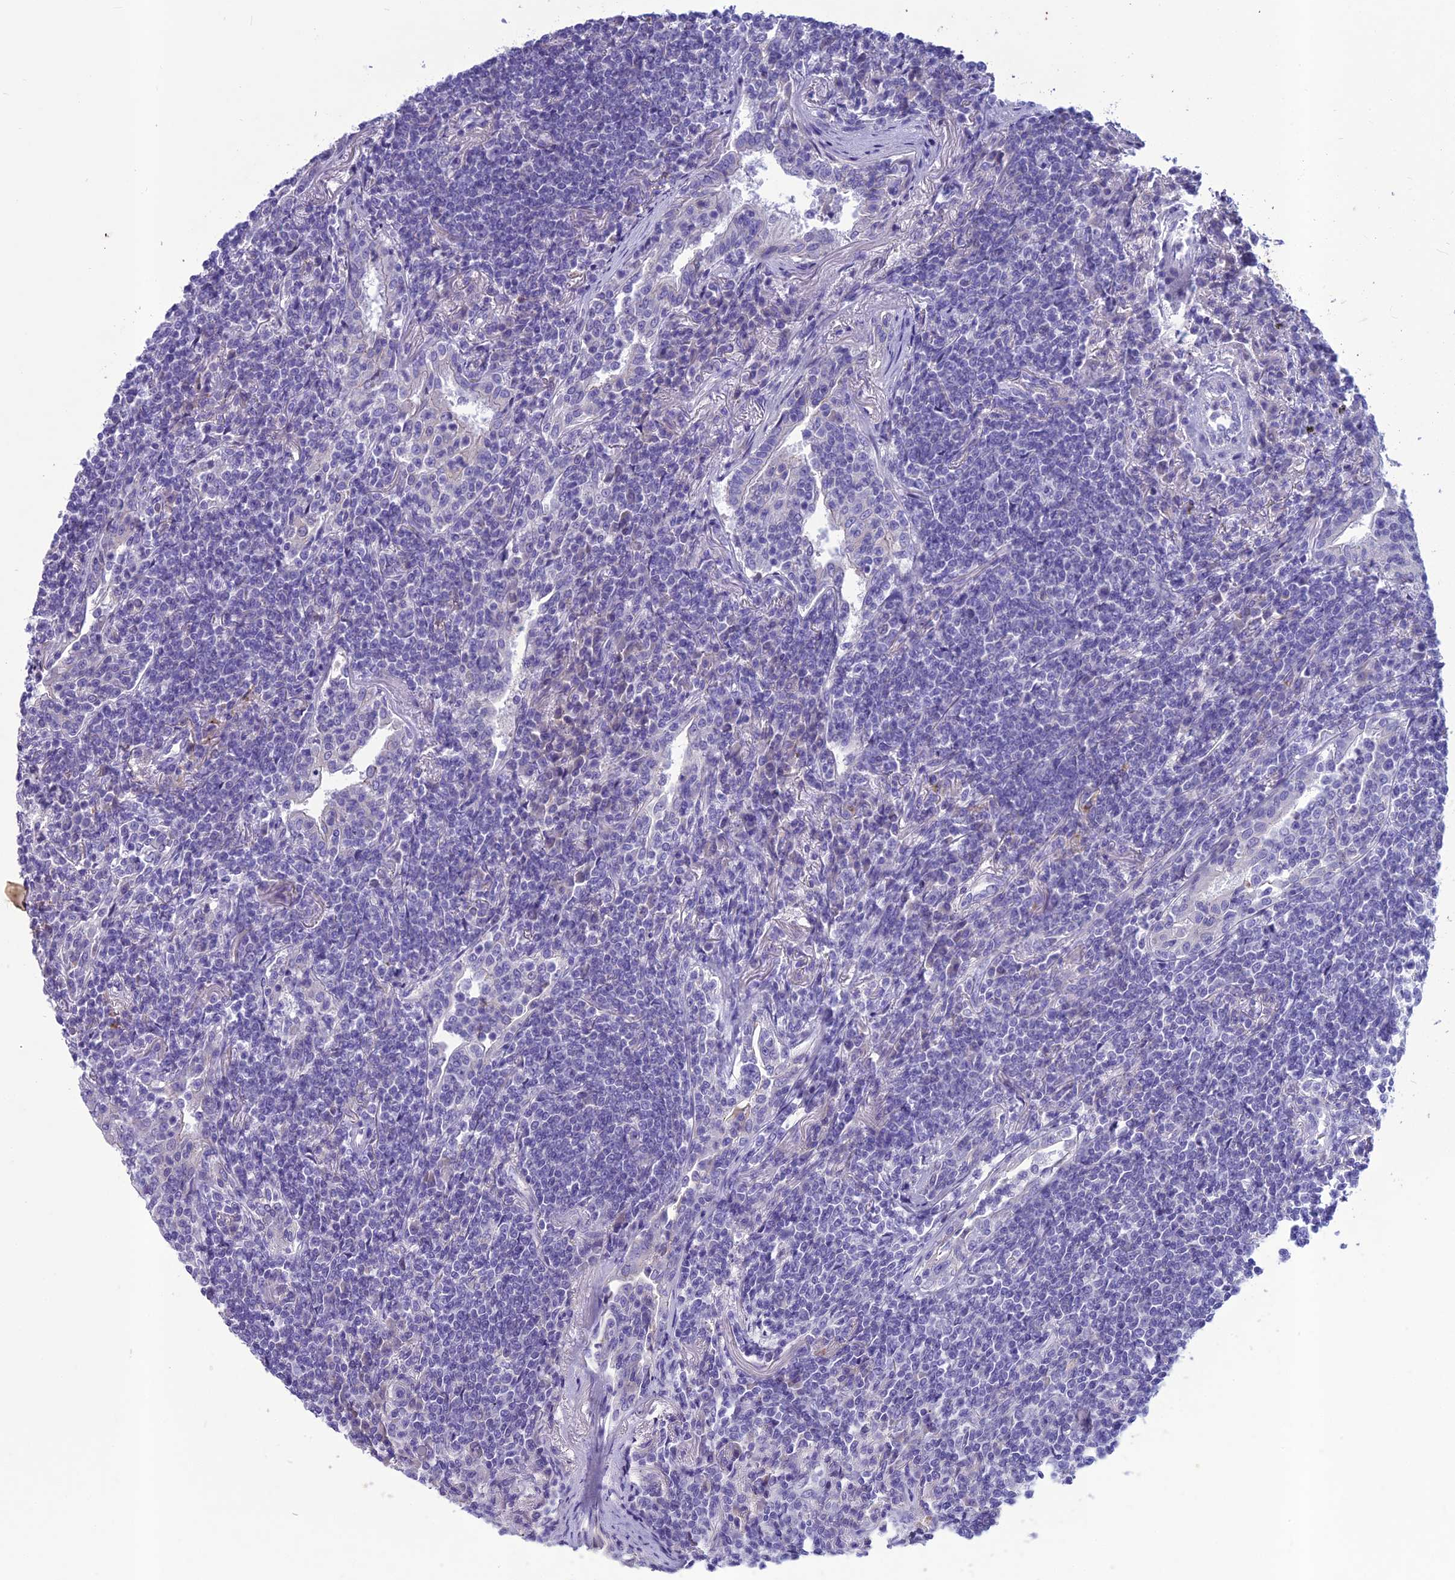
{"staining": {"intensity": "negative", "quantity": "none", "location": "none"}, "tissue": "lymphoma", "cell_type": "Tumor cells", "image_type": "cancer", "snomed": [{"axis": "morphology", "description": "Malignant lymphoma, non-Hodgkin's type, Low grade"}, {"axis": "topography", "description": "Lung"}], "caption": "There is no significant staining in tumor cells of low-grade malignant lymphoma, non-Hodgkin's type.", "gene": "IFT172", "patient": {"sex": "female", "age": 71}}